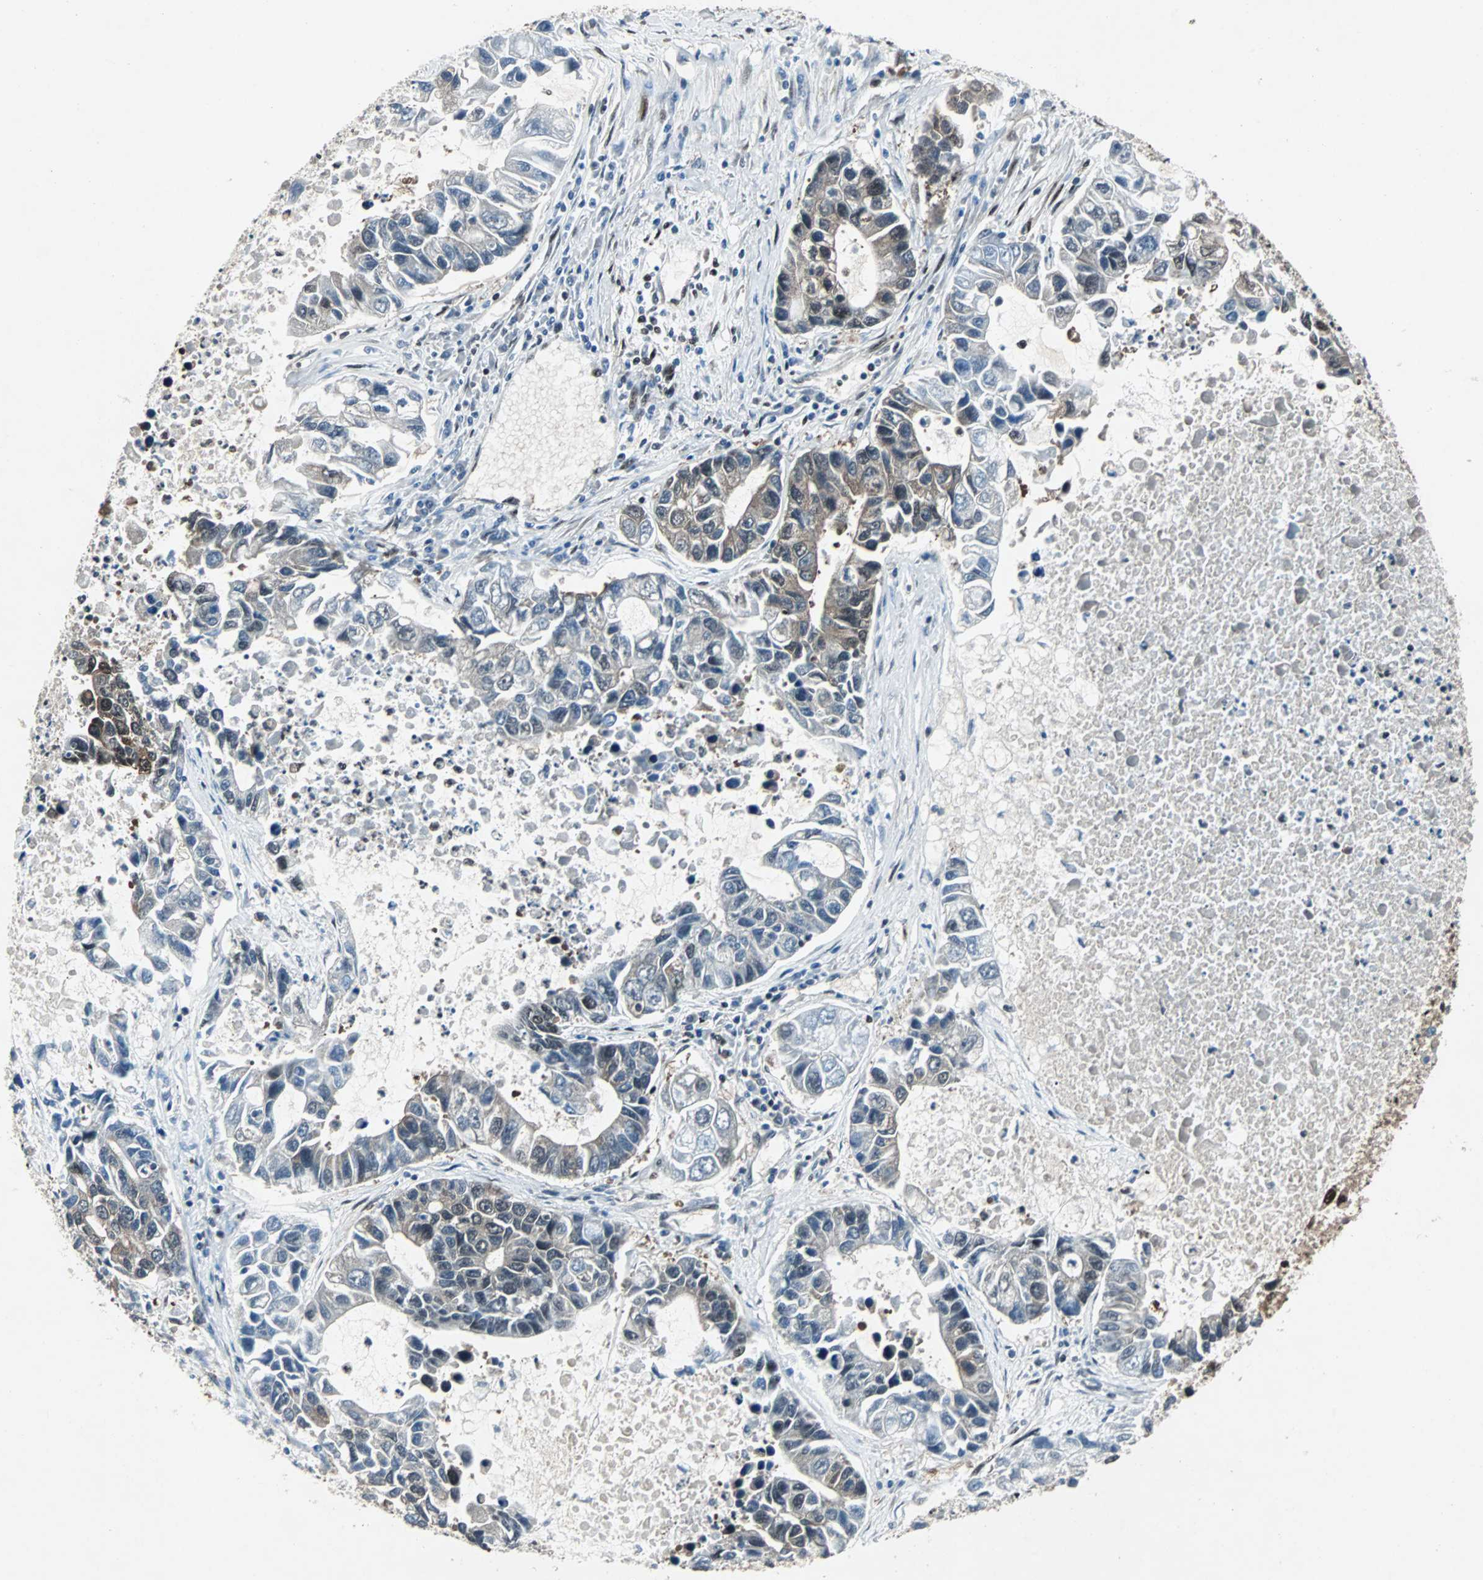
{"staining": {"intensity": "weak", "quantity": "<25%", "location": "cytoplasmic/membranous"}, "tissue": "lung cancer", "cell_type": "Tumor cells", "image_type": "cancer", "snomed": [{"axis": "morphology", "description": "Adenocarcinoma, NOS"}, {"axis": "topography", "description": "Lung"}], "caption": "This is a micrograph of IHC staining of lung cancer (adenocarcinoma), which shows no positivity in tumor cells.", "gene": "ACLY", "patient": {"sex": "female", "age": 51}}